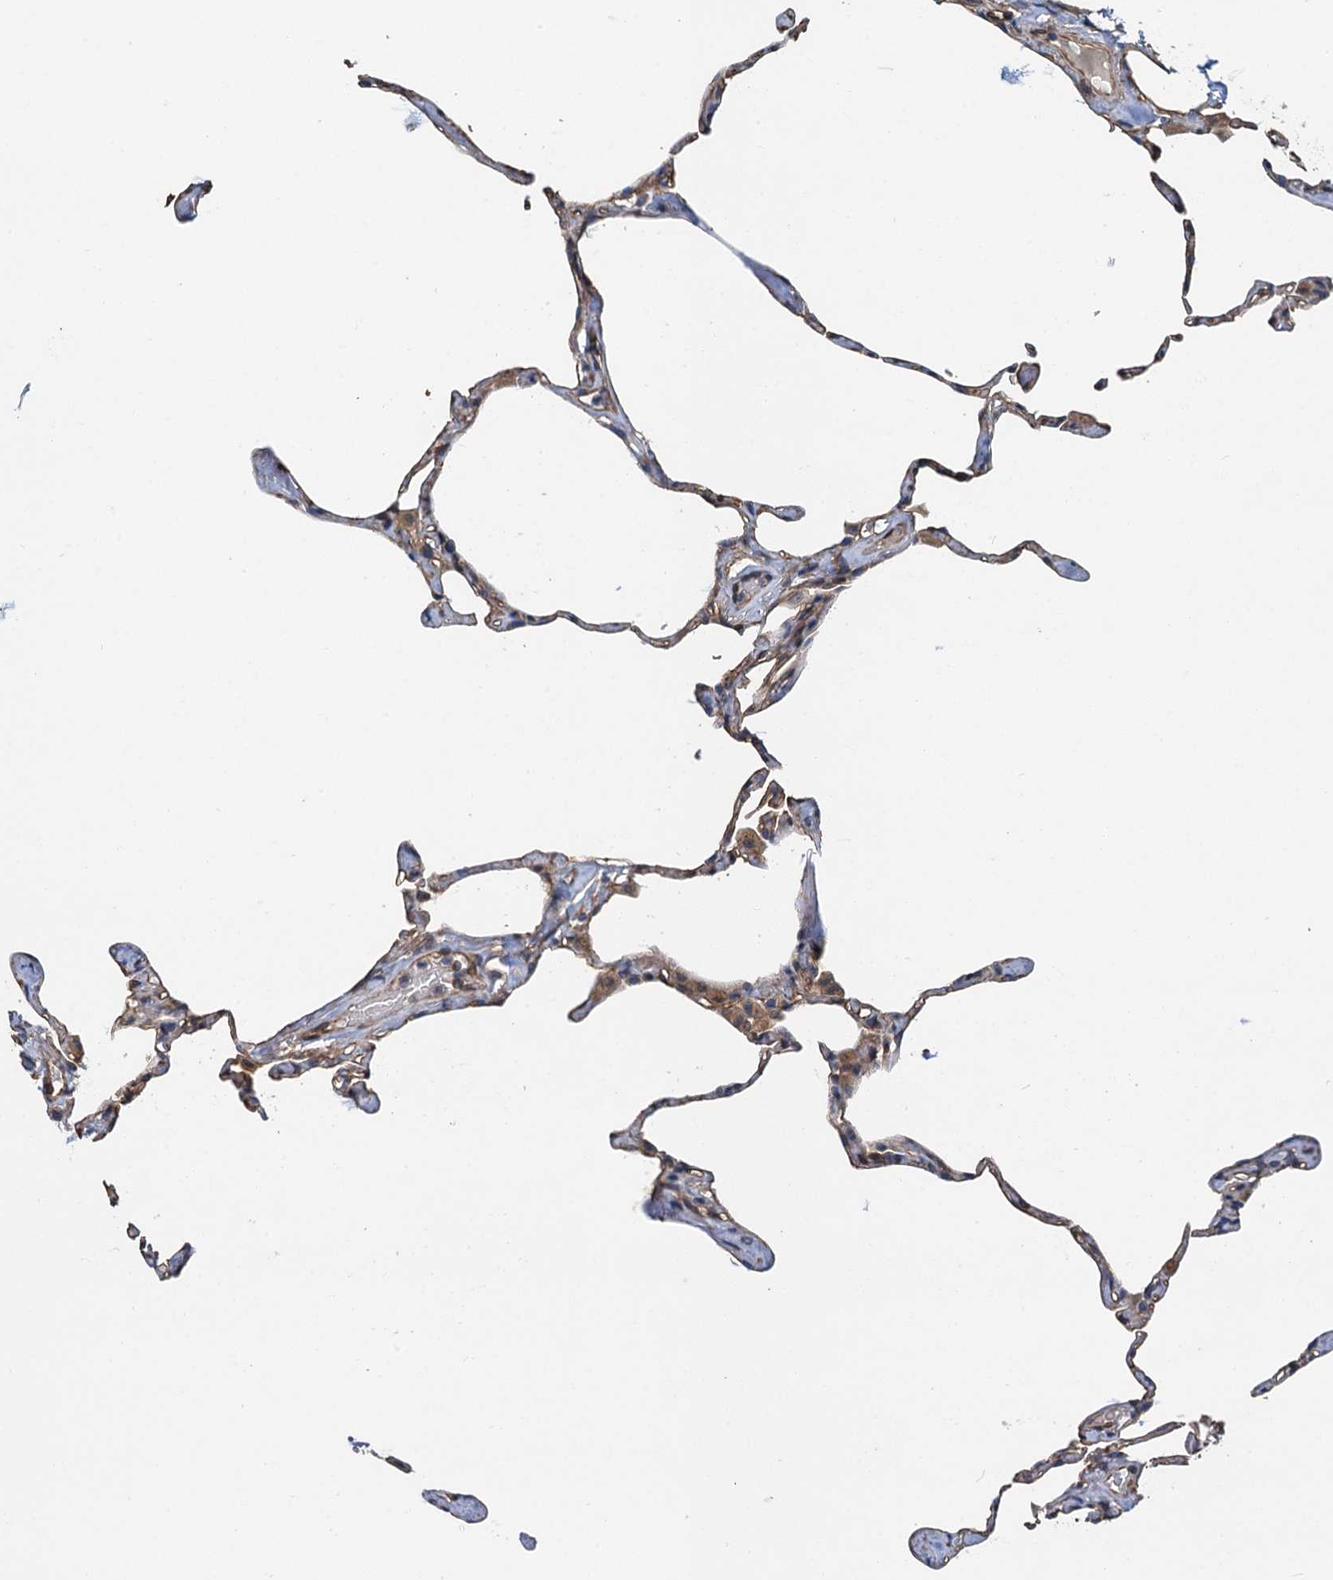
{"staining": {"intensity": "weak", "quantity": "25%-75%", "location": "cytoplasmic/membranous"}, "tissue": "lung", "cell_type": "Alveolar cells", "image_type": "normal", "snomed": [{"axis": "morphology", "description": "Normal tissue, NOS"}, {"axis": "topography", "description": "Lung"}], "caption": "Protein analysis of unremarkable lung demonstrates weak cytoplasmic/membranous staining in approximately 25%-75% of alveolar cells.", "gene": "ROGDI", "patient": {"sex": "male", "age": 65}}